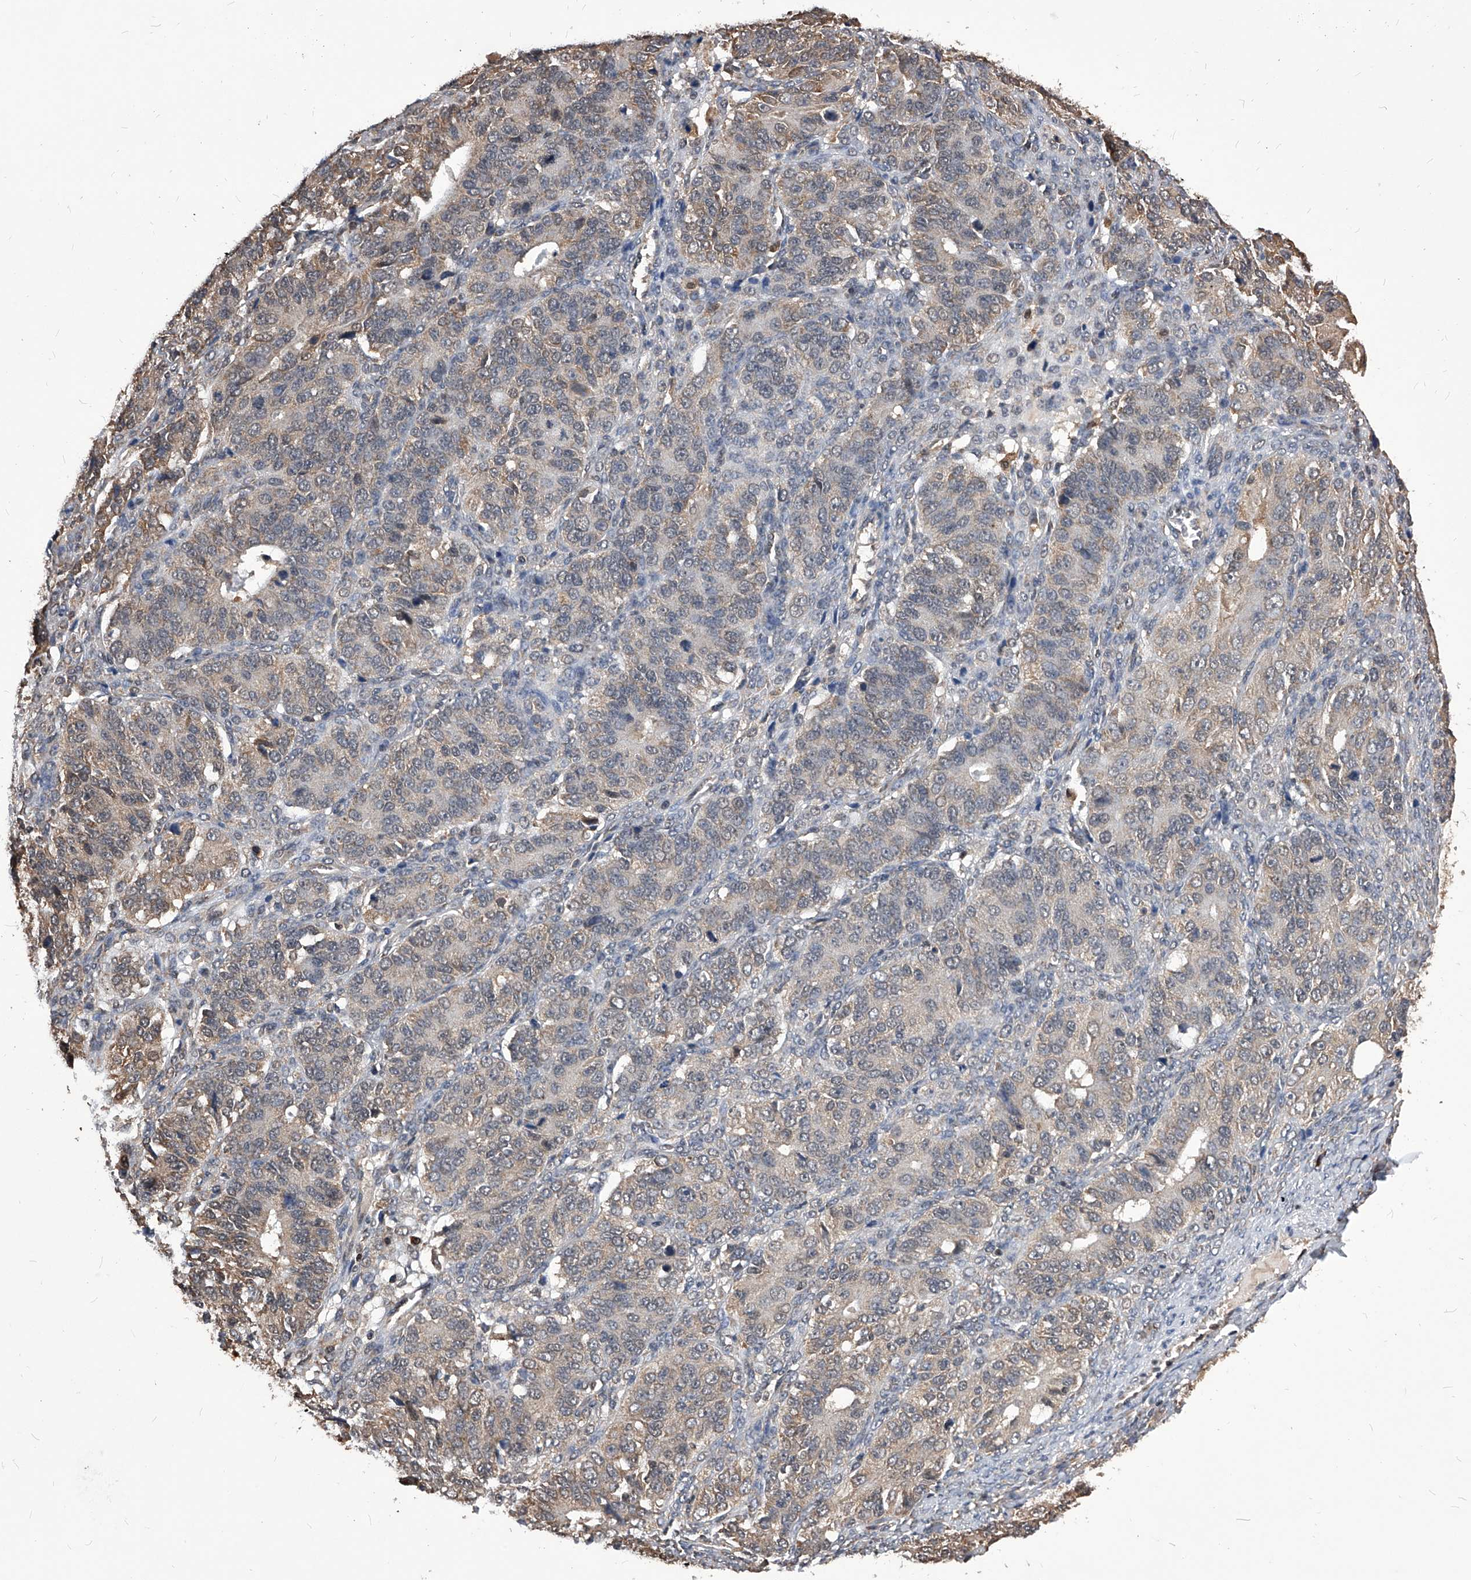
{"staining": {"intensity": "weak", "quantity": "<25%", "location": "cytoplasmic/membranous"}, "tissue": "ovarian cancer", "cell_type": "Tumor cells", "image_type": "cancer", "snomed": [{"axis": "morphology", "description": "Carcinoma, endometroid"}, {"axis": "topography", "description": "Ovary"}], "caption": "This photomicrograph is of endometroid carcinoma (ovarian) stained with IHC to label a protein in brown with the nuclei are counter-stained blue. There is no expression in tumor cells.", "gene": "ID1", "patient": {"sex": "female", "age": 51}}